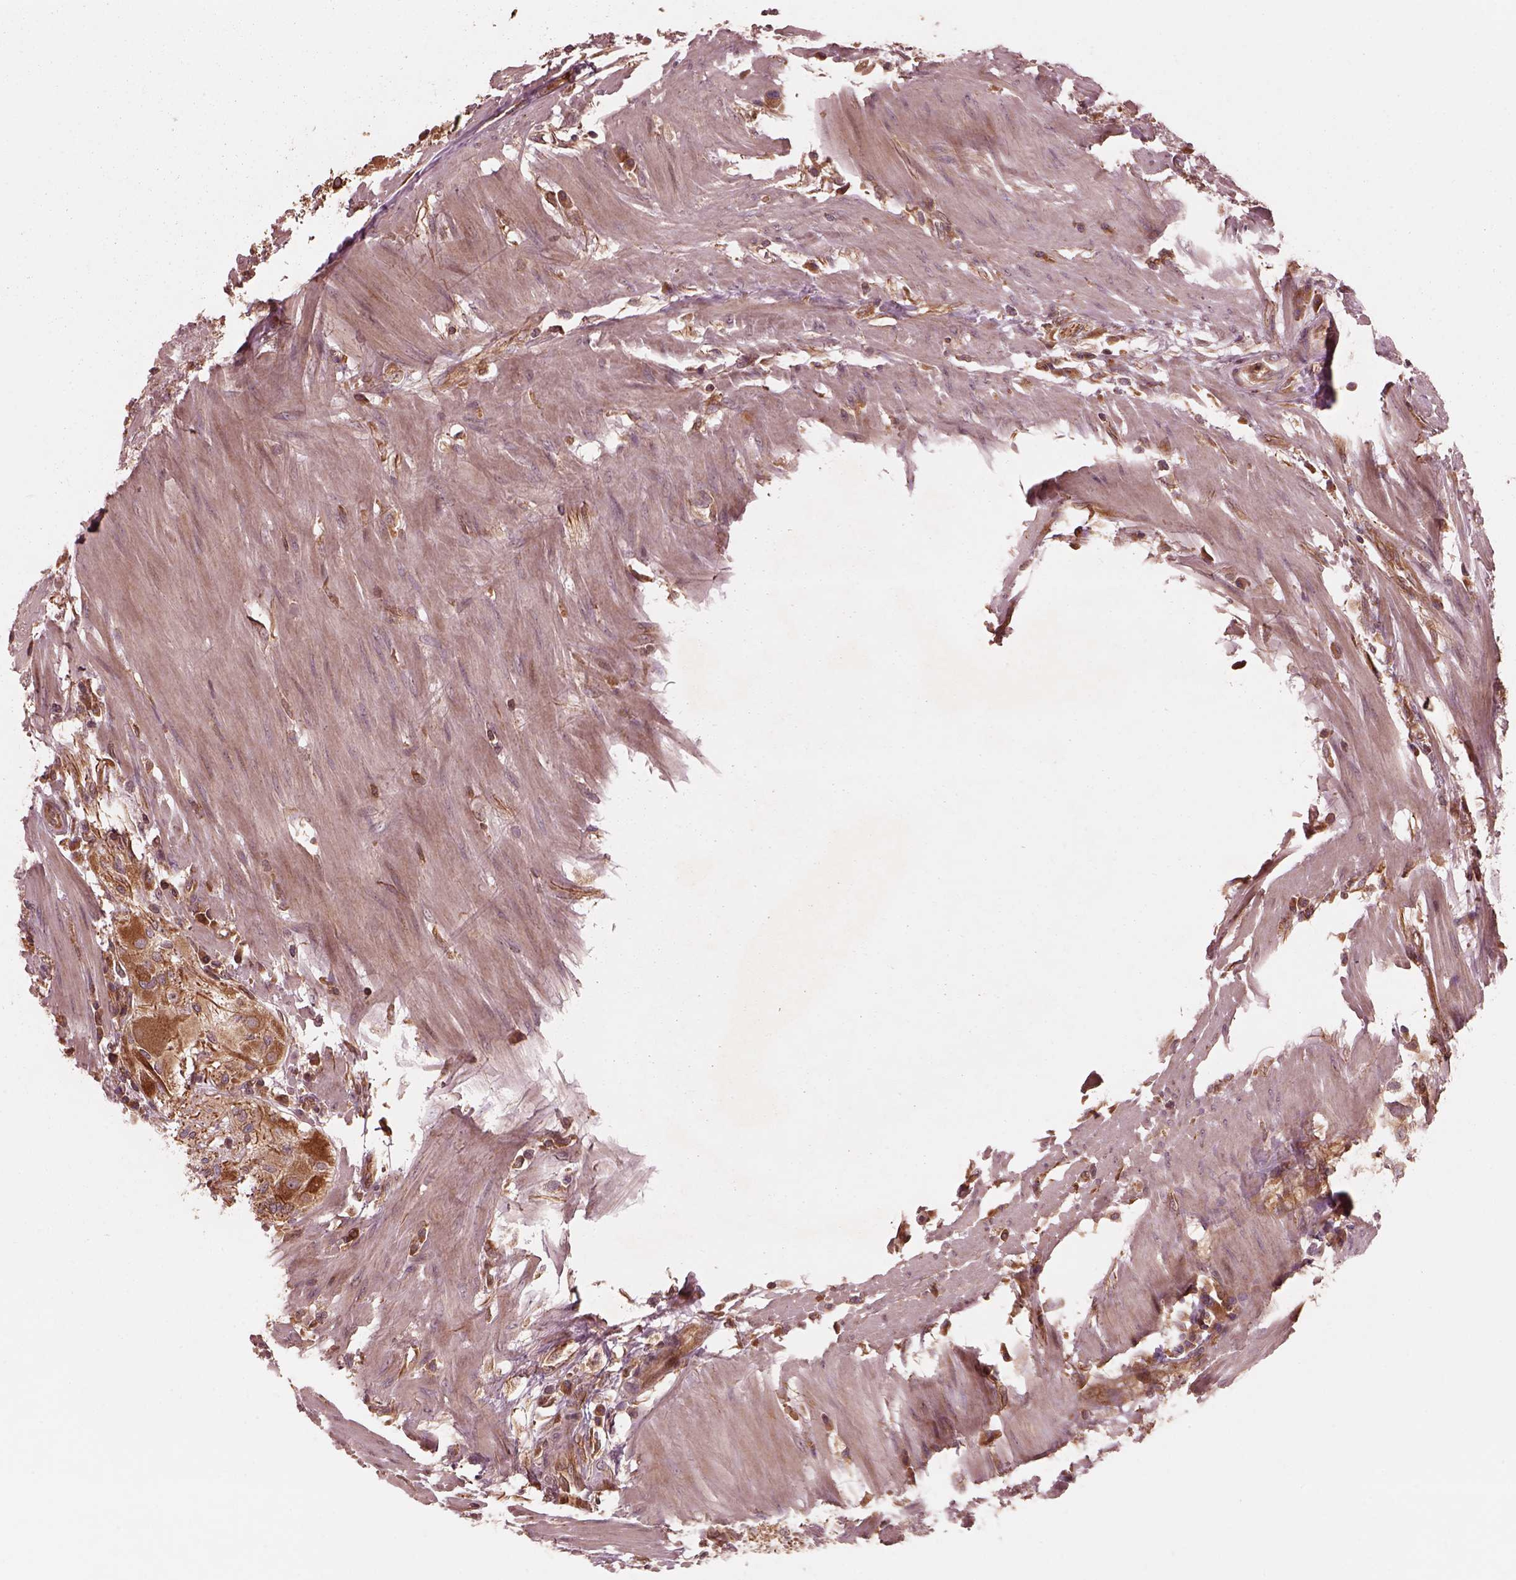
{"staining": {"intensity": "moderate", "quantity": ">75%", "location": "cytoplasmic/membranous"}, "tissue": "colorectal cancer", "cell_type": "Tumor cells", "image_type": "cancer", "snomed": [{"axis": "morphology", "description": "Adenocarcinoma, NOS"}, {"axis": "topography", "description": "Colon"}], "caption": "About >75% of tumor cells in human adenocarcinoma (colorectal) display moderate cytoplasmic/membranous protein staining as visualized by brown immunohistochemical staining.", "gene": "PIK3R2", "patient": {"sex": "male", "age": 57}}